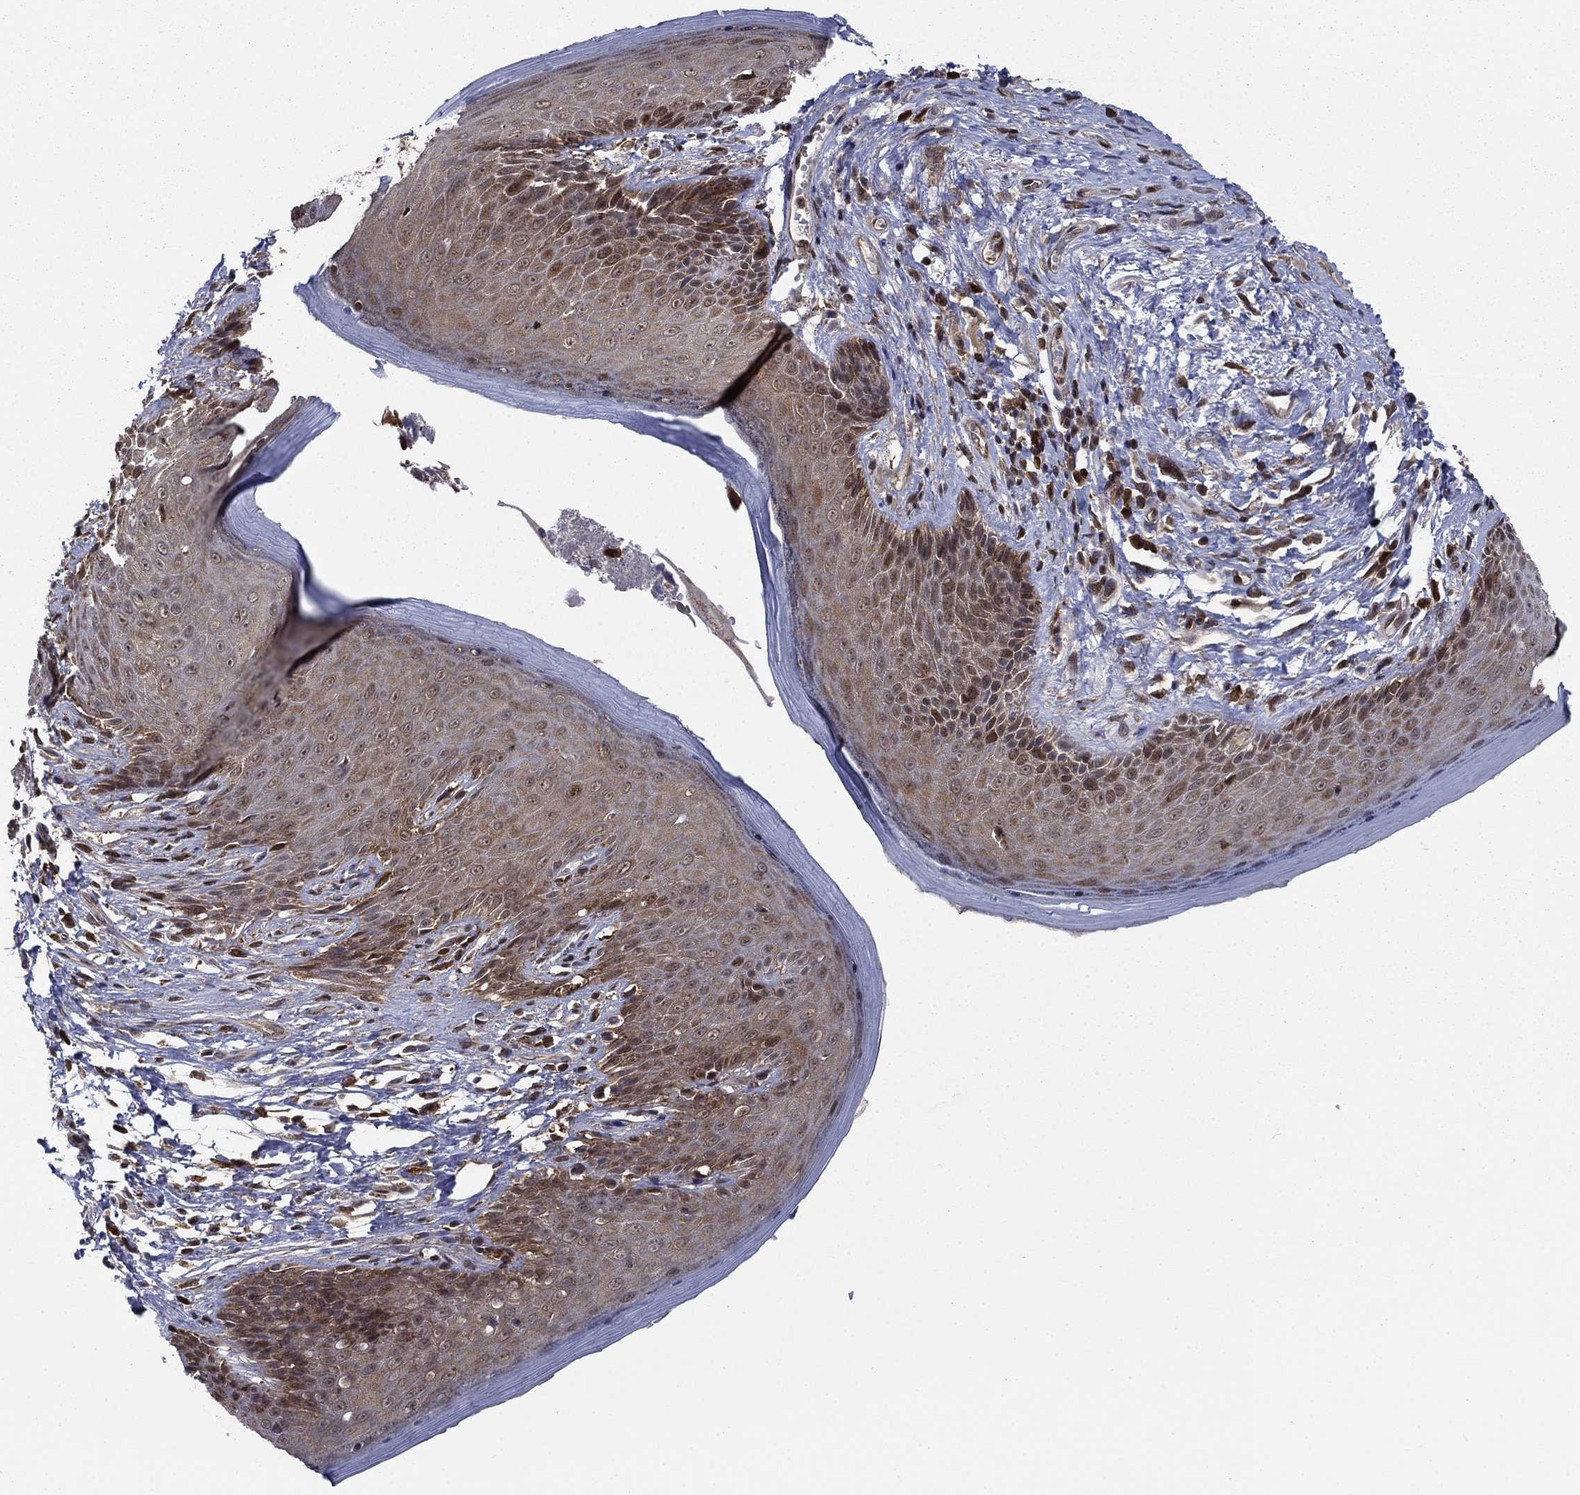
{"staining": {"intensity": "moderate", "quantity": ">75%", "location": "cytoplasmic/membranous"}, "tissue": "skin", "cell_type": "Epidermal cells", "image_type": "normal", "snomed": [{"axis": "morphology", "description": "Normal tissue, NOS"}, {"axis": "morphology", "description": "Adenocarcinoma, NOS"}, {"axis": "topography", "description": "Rectum"}, {"axis": "topography", "description": "Anal"}], "caption": "Epidermal cells display medium levels of moderate cytoplasmic/membranous positivity in about >75% of cells in benign skin.", "gene": "CACYBP", "patient": {"sex": "female", "age": 68}}